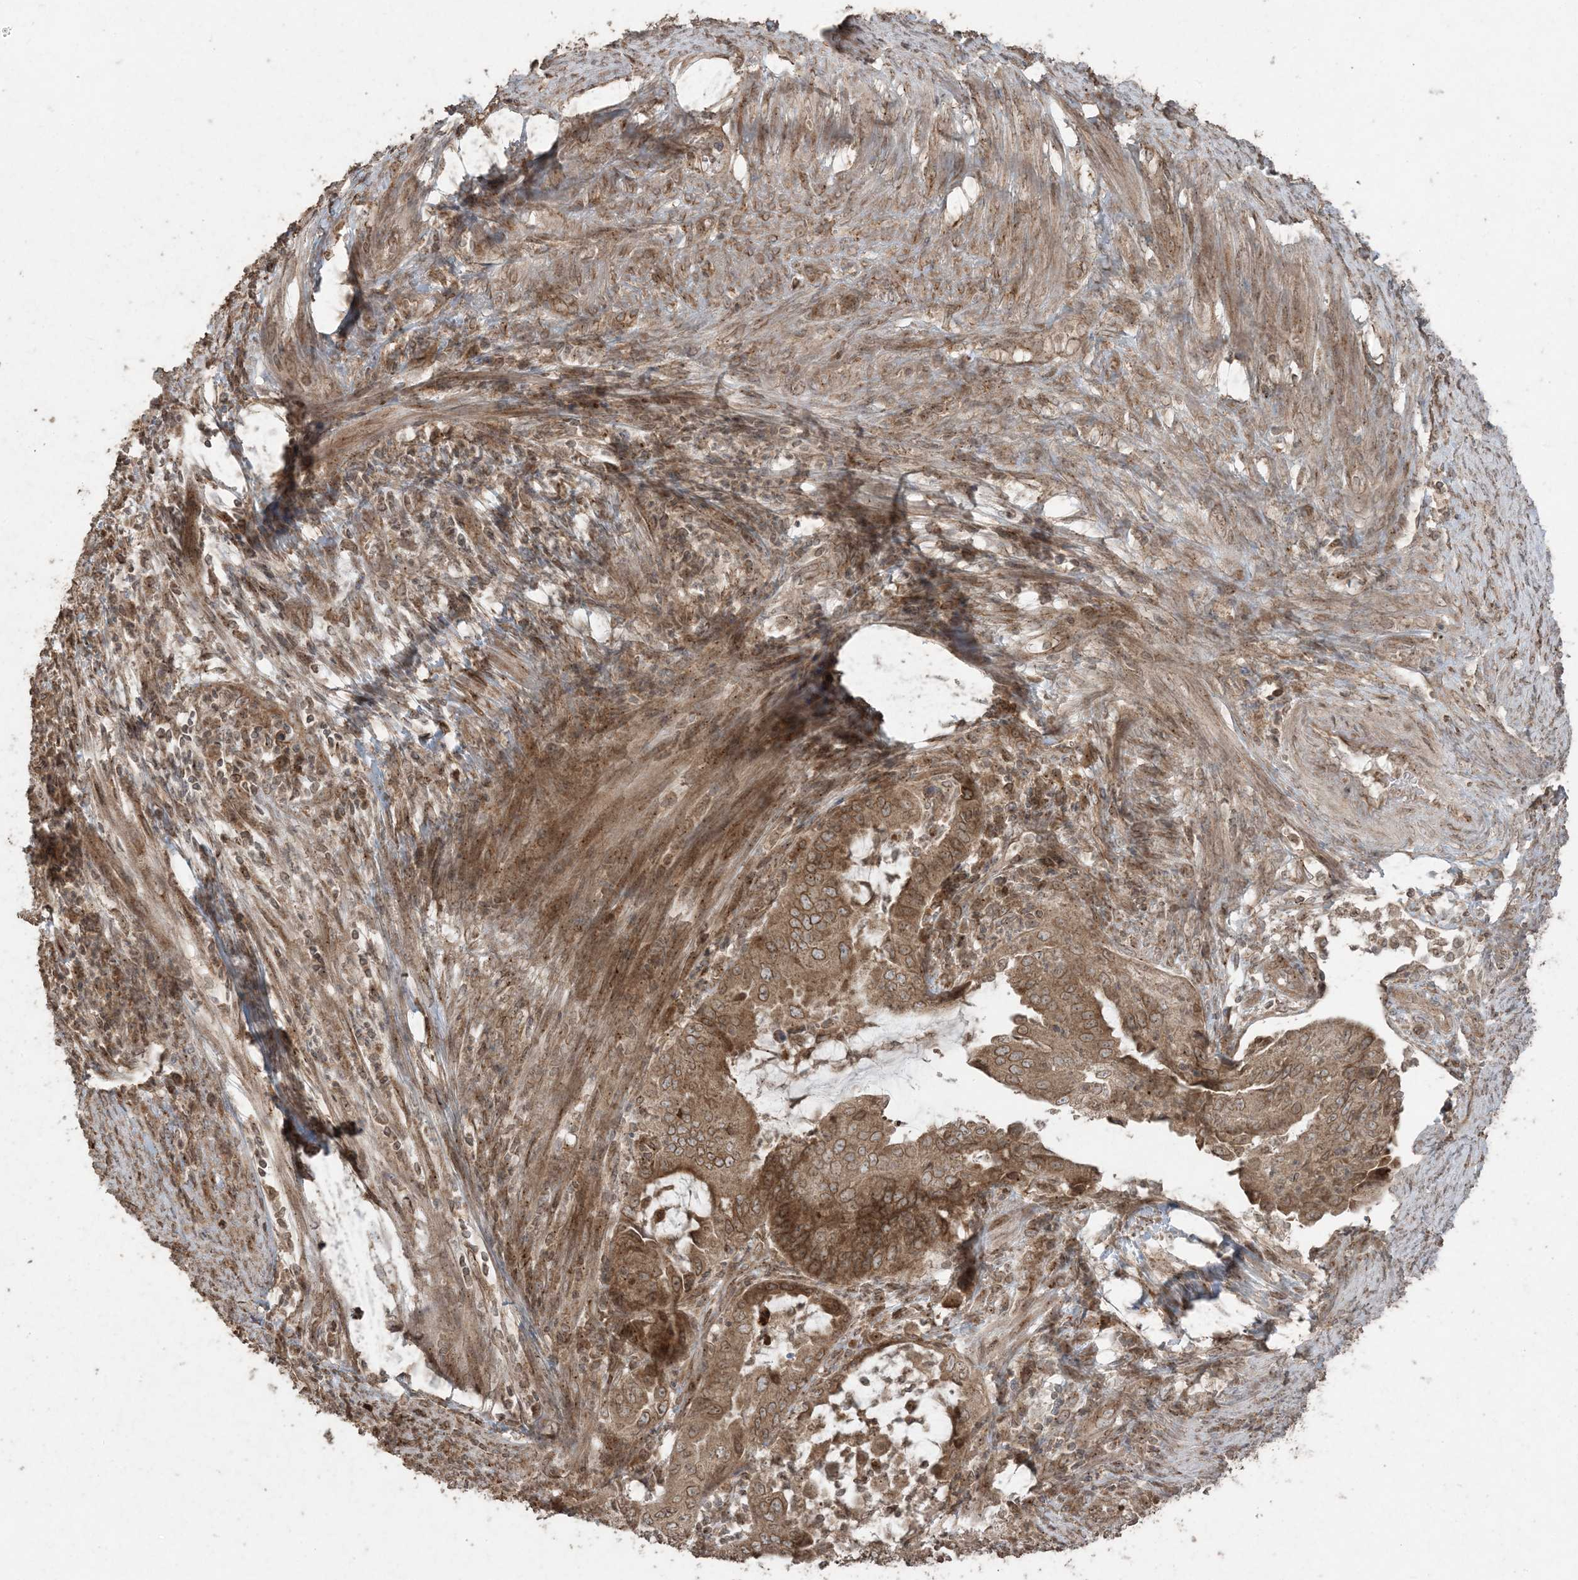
{"staining": {"intensity": "moderate", "quantity": ">75%", "location": "cytoplasmic/membranous,nuclear"}, "tissue": "endometrial cancer", "cell_type": "Tumor cells", "image_type": "cancer", "snomed": [{"axis": "morphology", "description": "Adenocarcinoma, NOS"}, {"axis": "topography", "description": "Endometrium"}], "caption": "Endometrial cancer (adenocarcinoma) was stained to show a protein in brown. There is medium levels of moderate cytoplasmic/membranous and nuclear staining in about >75% of tumor cells. The staining was performed using DAB (3,3'-diaminobenzidine) to visualize the protein expression in brown, while the nuclei were stained in blue with hematoxylin (Magnification: 20x).", "gene": "DDX19B", "patient": {"sex": "female", "age": 51}}